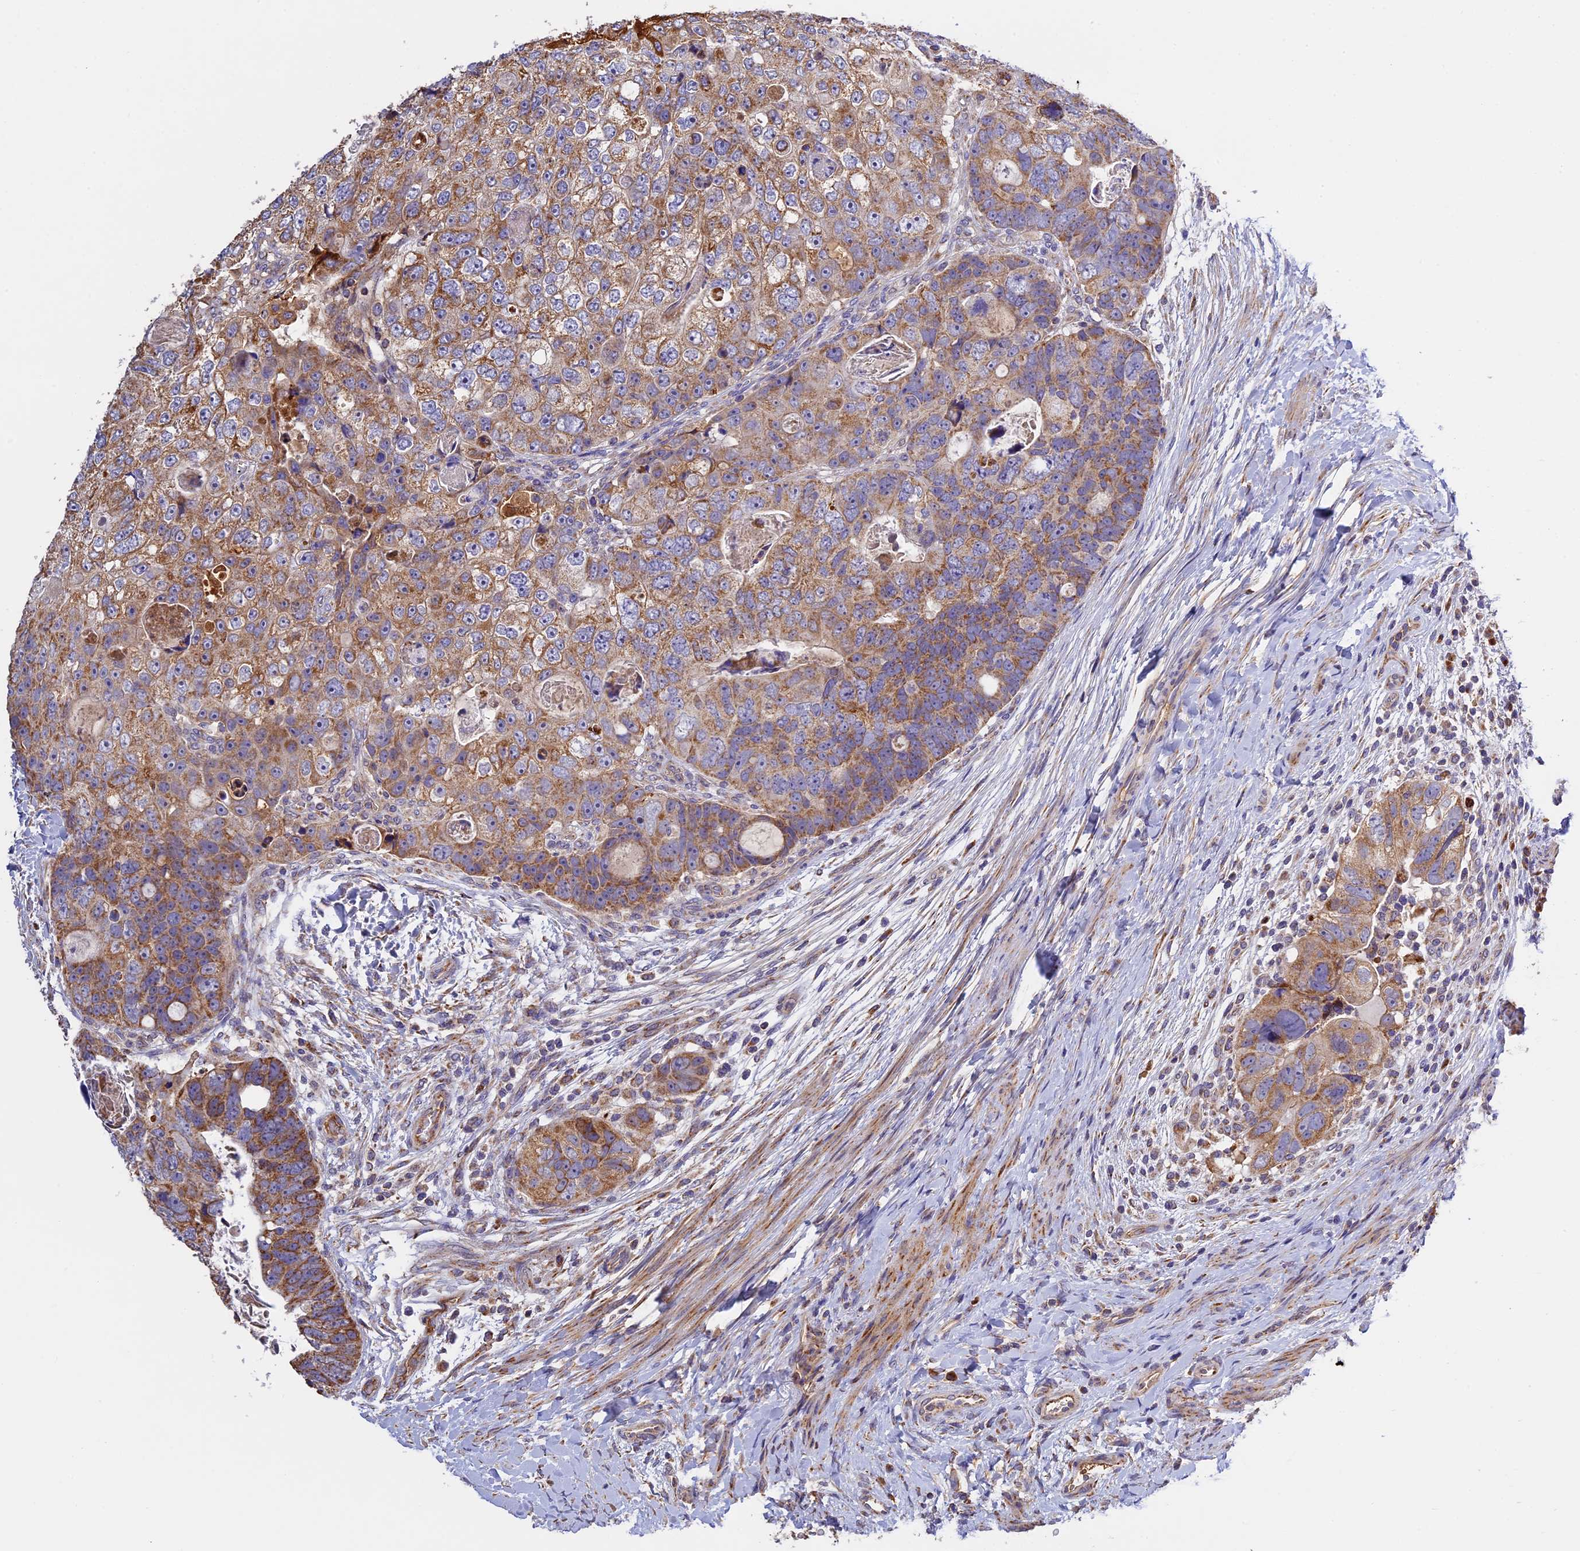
{"staining": {"intensity": "moderate", "quantity": ">75%", "location": "cytoplasmic/membranous"}, "tissue": "colorectal cancer", "cell_type": "Tumor cells", "image_type": "cancer", "snomed": [{"axis": "morphology", "description": "Adenocarcinoma, NOS"}, {"axis": "topography", "description": "Rectum"}], "caption": "Colorectal cancer tissue shows moderate cytoplasmic/membranous positivity in about >75% of tumor cells, visualized by immunohistochemistry.", "gene": "OCEL1", "patient": {"sex": "male", "age": 59}}